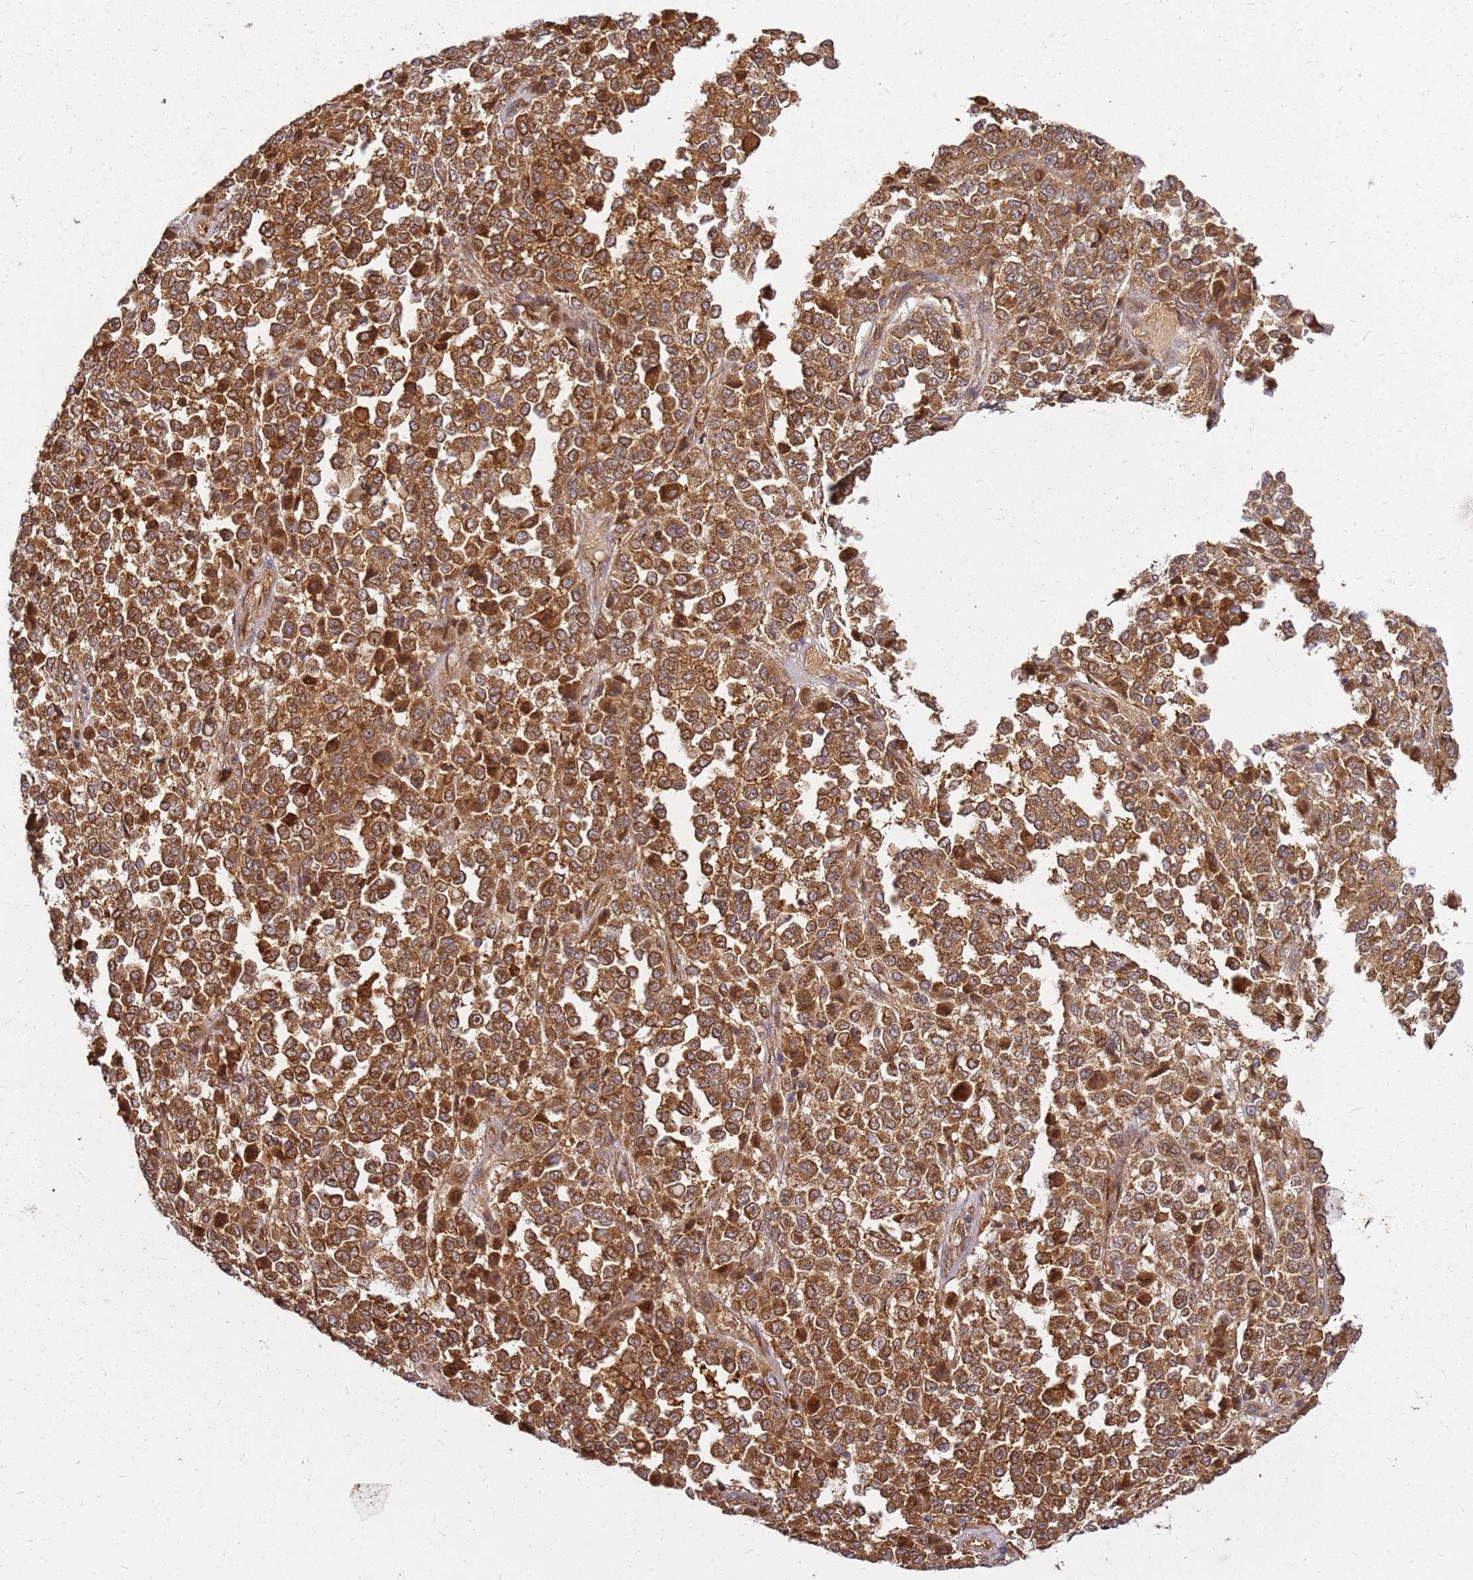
{"staining": {"intensity": "strong", "quantity": ">75%", "location": "cytoplasmic/membranous"}, "tissue": "melanoma", "cell_type": "Tumor cells", "image_type": "cancer", "snomed": [{"axis": "morphology", "description": "Malignant melanoma, Metastatic site"}, {"axis": "topography", "description": "Pancreas"}], "caption": "Malignant melanoma (metastatic site) was stained to show a protein in brown. There is high levels of strong cytoplasmic/membranous expression in about >75% of tumor cells.", "gene": "CCDC159", "patient": {"sex": "female", "age": 30}}